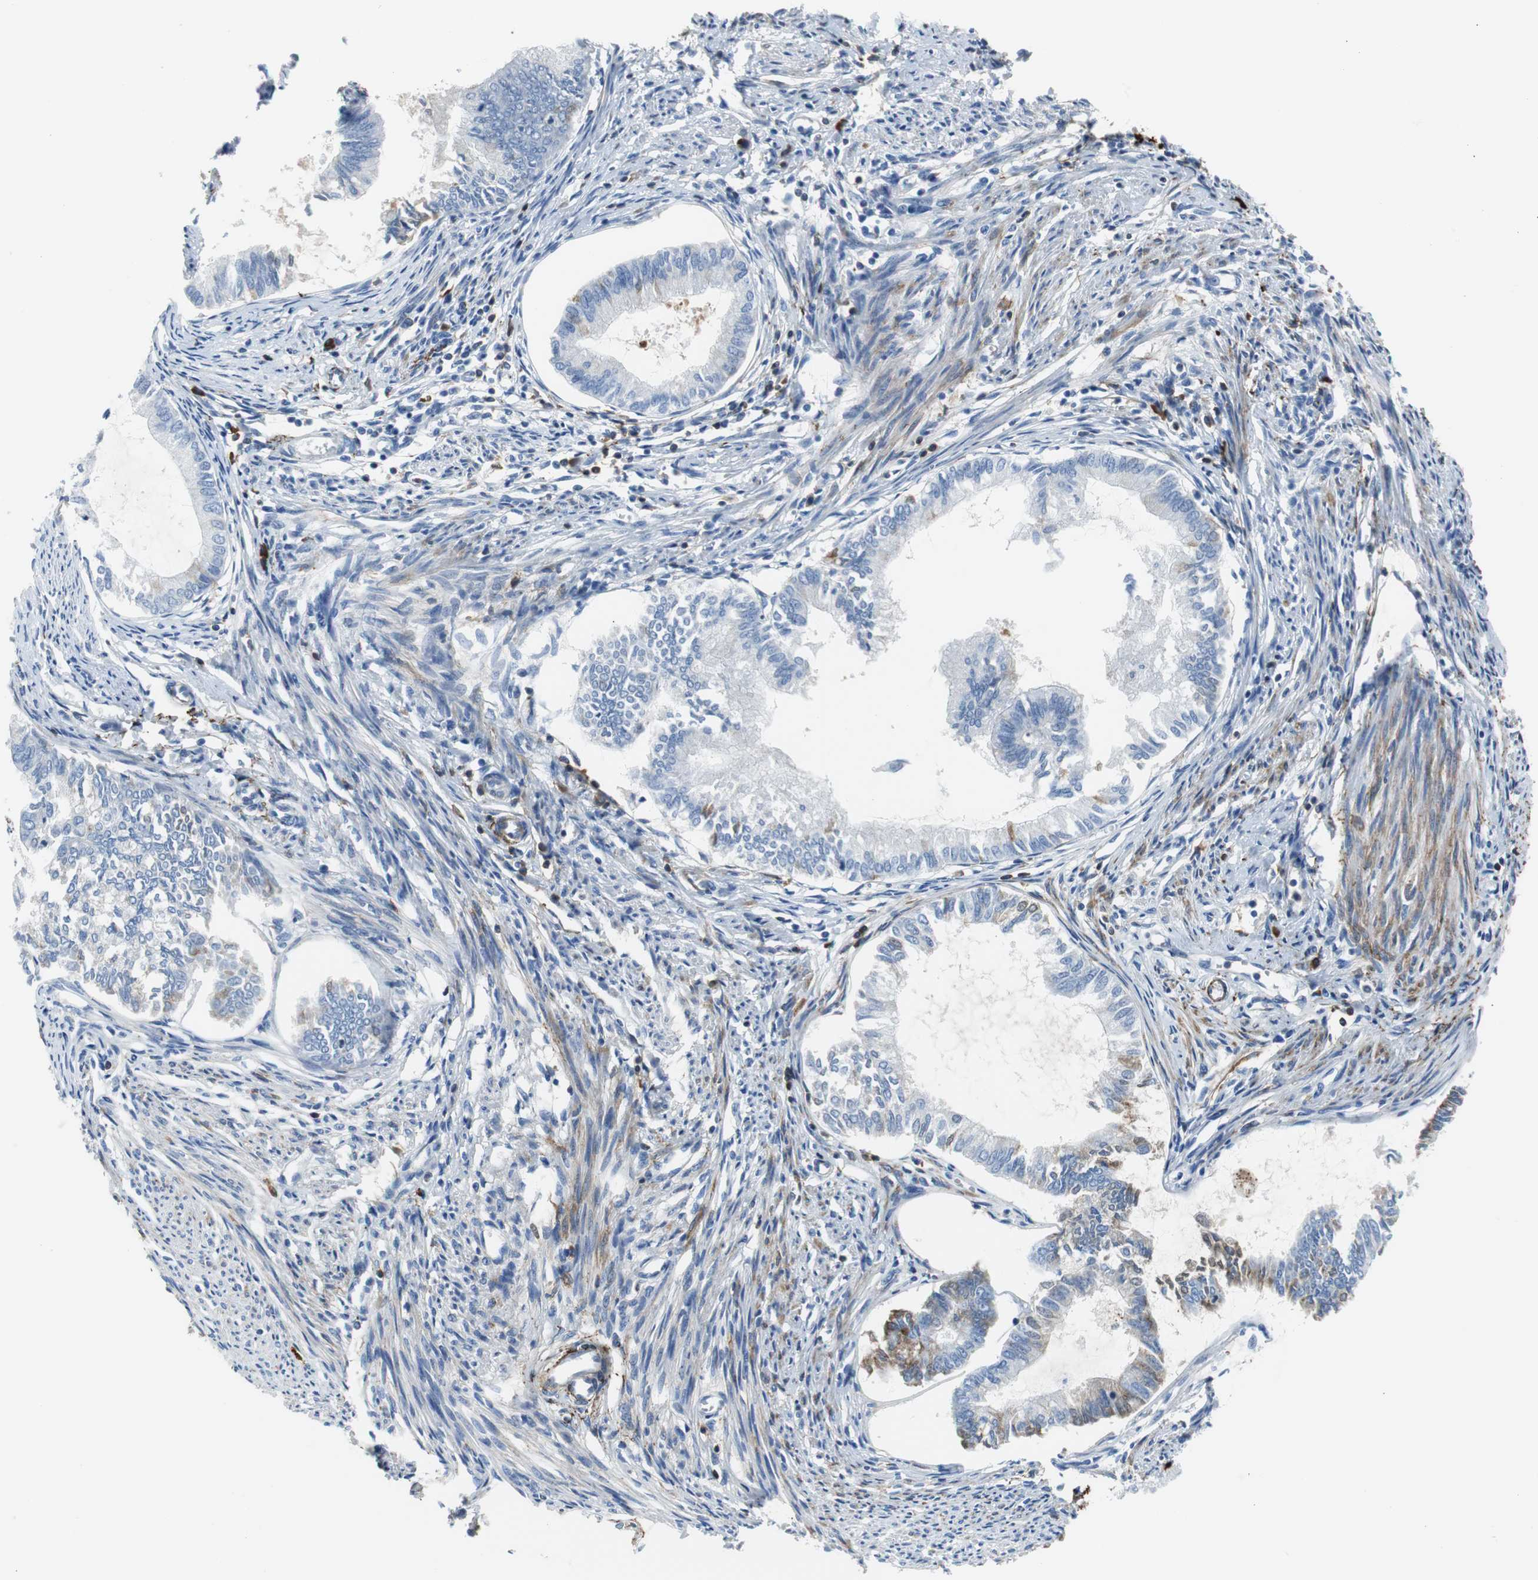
{"staining": {"intensity": "moderate", "quantity": "<25%", "location": "cytoplasmic/membranous"}, "tissue": "endometrial cancer", "cell_type": "Tumor cells", "image_type": "cancer", "snomed": [{"axis": "morphology", "description": "Adenocarcinoma, NOS"}, {"axis": "topography", "description": "Endometrium"}], "caption": "IHC of endometrial cancer (adenocarcinoma) reveals low levels of moderate cytoplasmic/membranous staining in about <25% of tumor cells.", "gene": "APCS", "patient": {"sex": "female", "age": 86}}